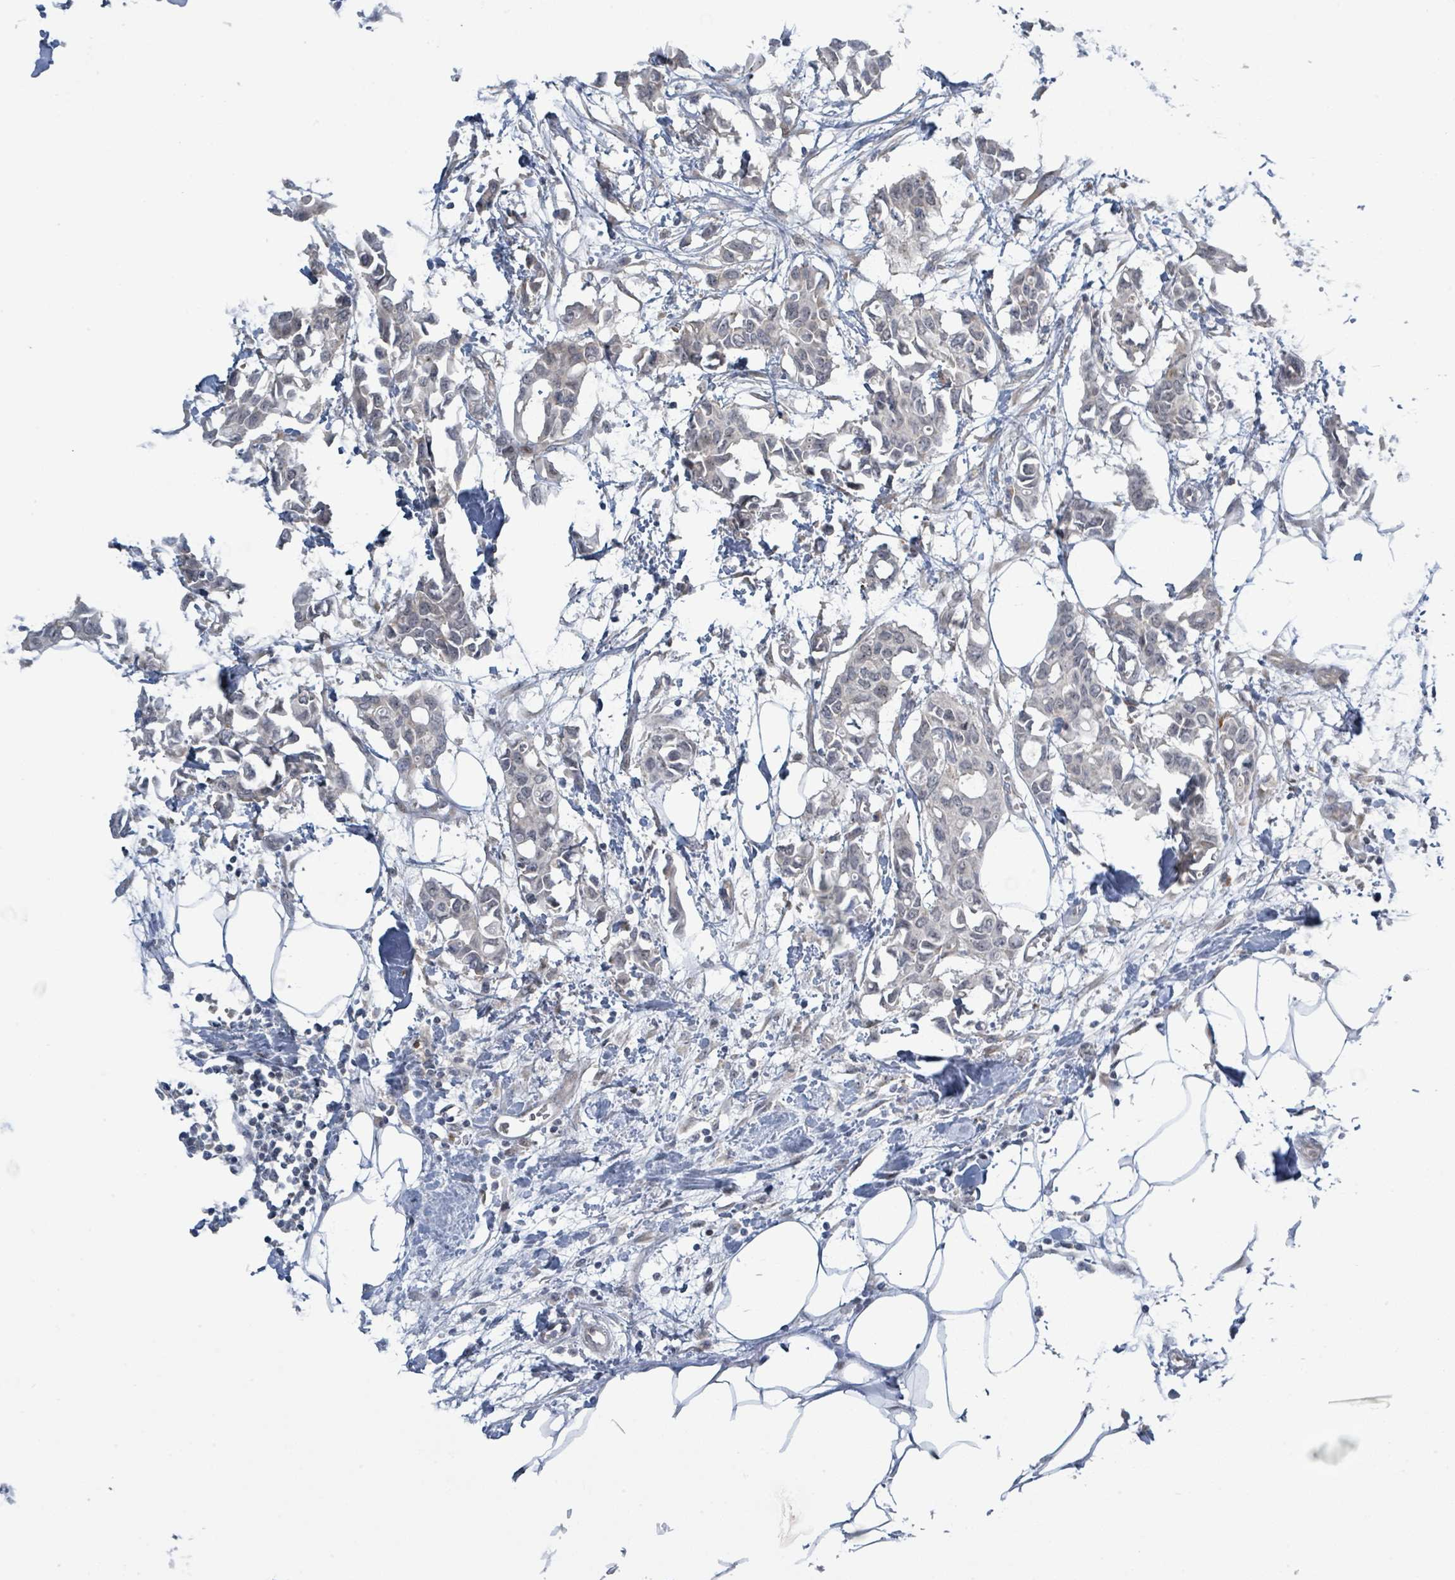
{"staining": {"intensity": "negative", "quantity": "none", "location": "none"}, "tissue": "breast cancer", "cell_type": "Tumor cells", "image_type": "cancer", "snomed": [{"axis": "morphology", "description": "Duct carcinoma"}, {"axis": "topography", "description": "Breast"}], "caption": "A histopathology image of human breast cancer is negative for staining in tumor cells.", "gene": "RPL32", "patient": {"sex": "female", "age": 41}}